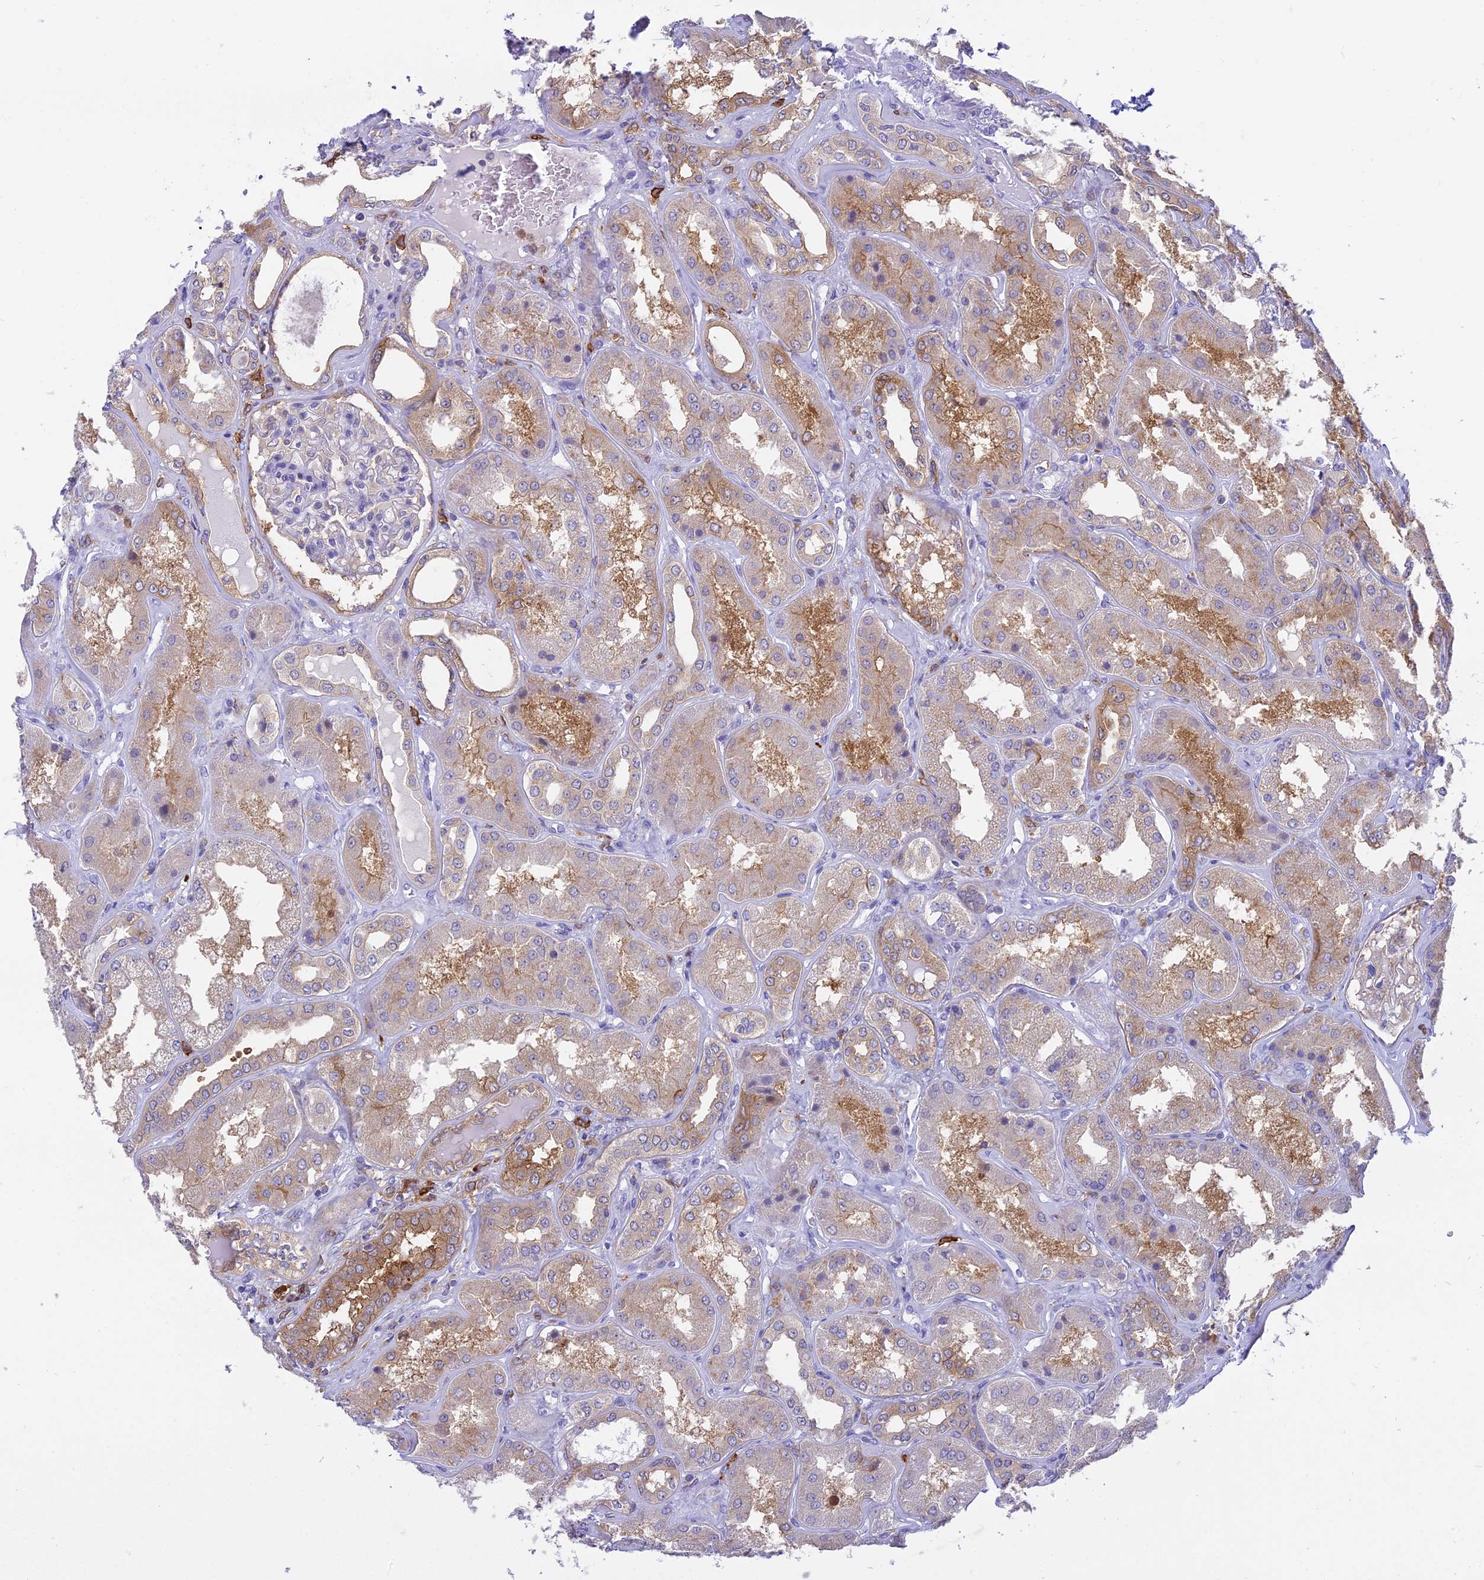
{"staining": {"intensity": "weak", "quantity": "<25%", "location": "cytoplasmic/membranous"}, "tissue": "kidney", "cell_type": "Cells in glomeruli", "image_type": "normal", "snomed": [{"axis": "morphology", "description": "Normal tissue, NOS"}, {"axis": "topography", "description": "Kidney"}], "caption": "Cells in glomeruli are negative for protein expression in benign human kidney. (Stains: DAB immunohistochemistry with hematoxylin counter stain, Microscopy: brightfield microscopy at high magnification).", "gene": "UBE2G1", "patient": {"sex": "female", "age": 56}}